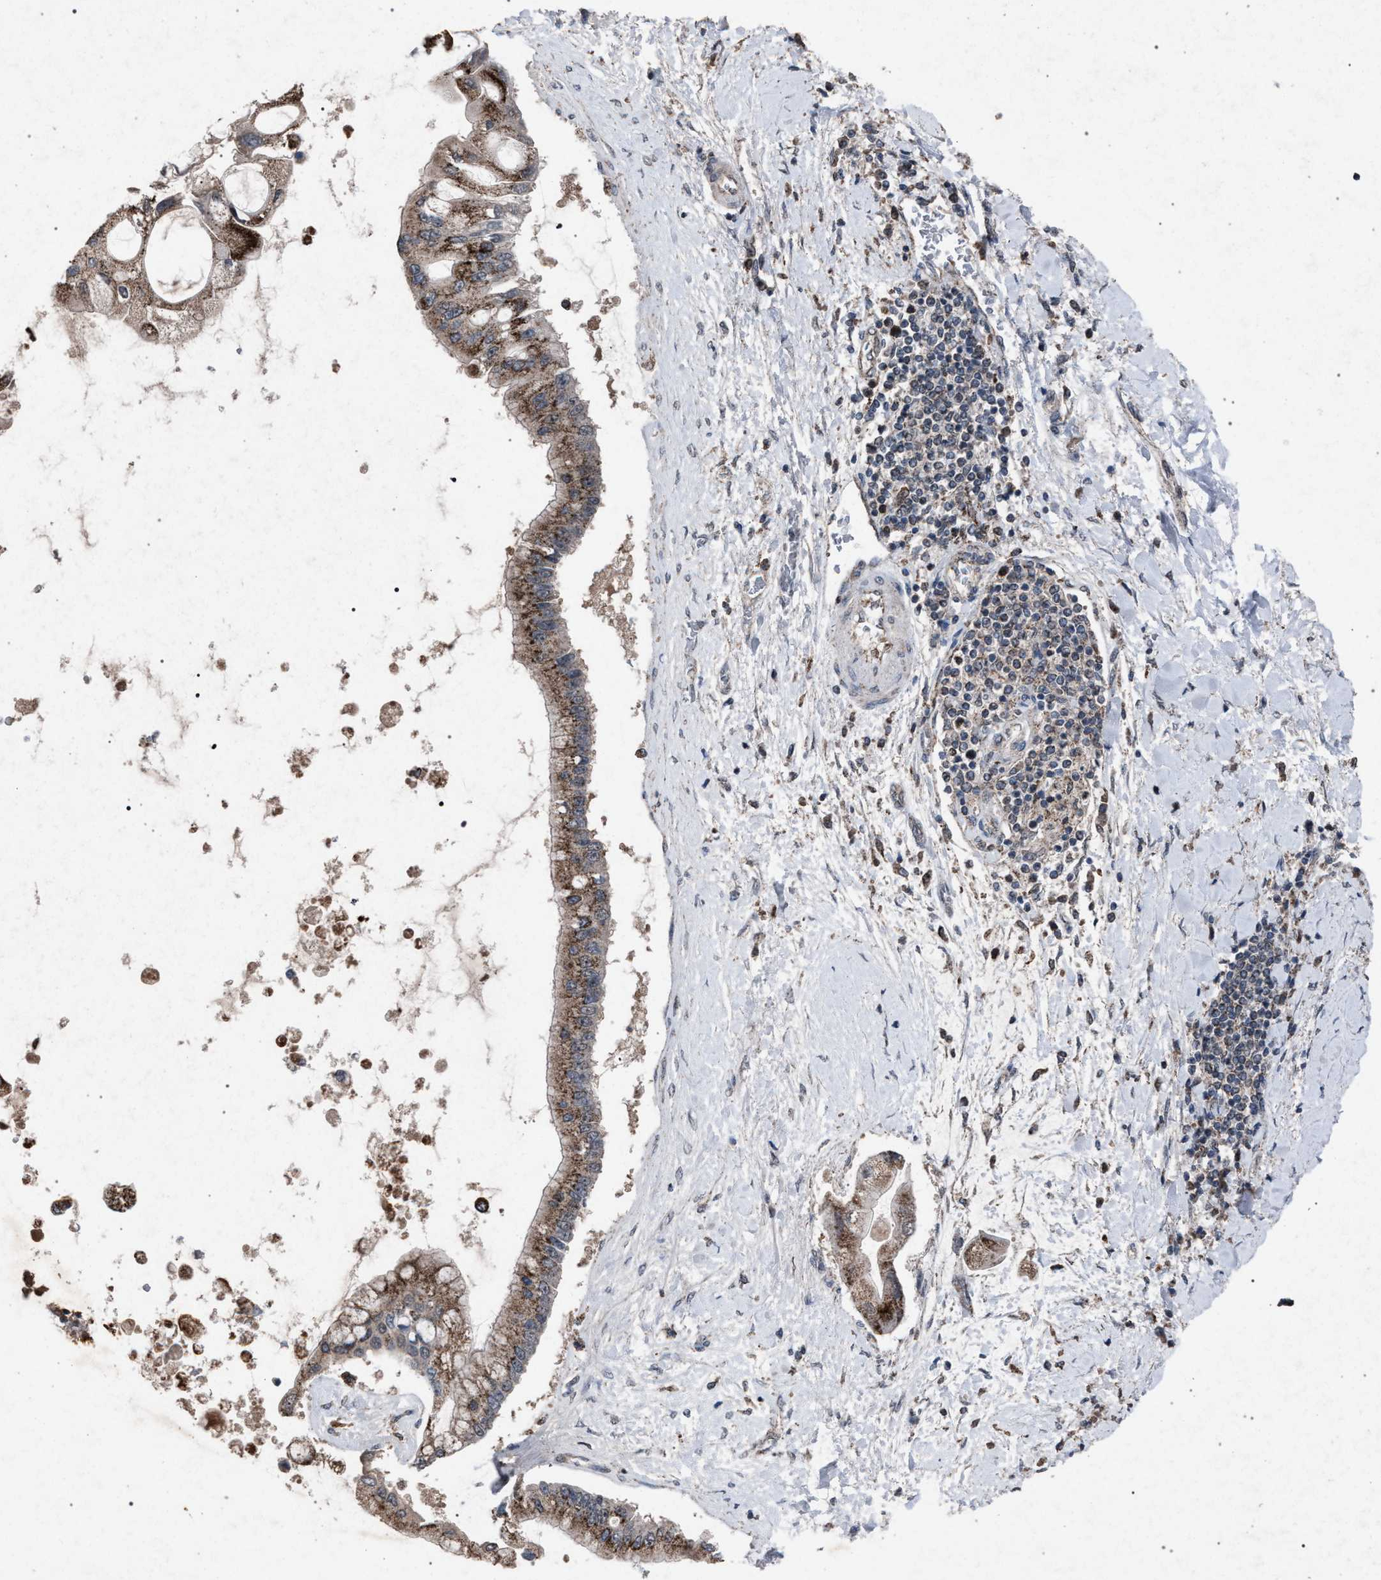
{"staining": {"intensity": "moderate", "quantity": ">75%", "location": "cytoplasmic/membranous"}, "tissue": "liver cancer", "cell_type": "Tumor cells", "image_type": "cancer", "snomed": [{"axis": "morphology", "description": "Cholangiocarcinoma"}, {"axis": "topography", "description": "Liver"}], "caption": "Tumor cells exhibit medium levels of moderate cytoplasmic/membranous staining in approximately >75% of cells in cholangiocarcinoma (liver). (DAB IHC, brown staining for protein, blue staining for nuclei).", "gene": "HSD17B4", "patient": {"sex": "male", "age": 50}}